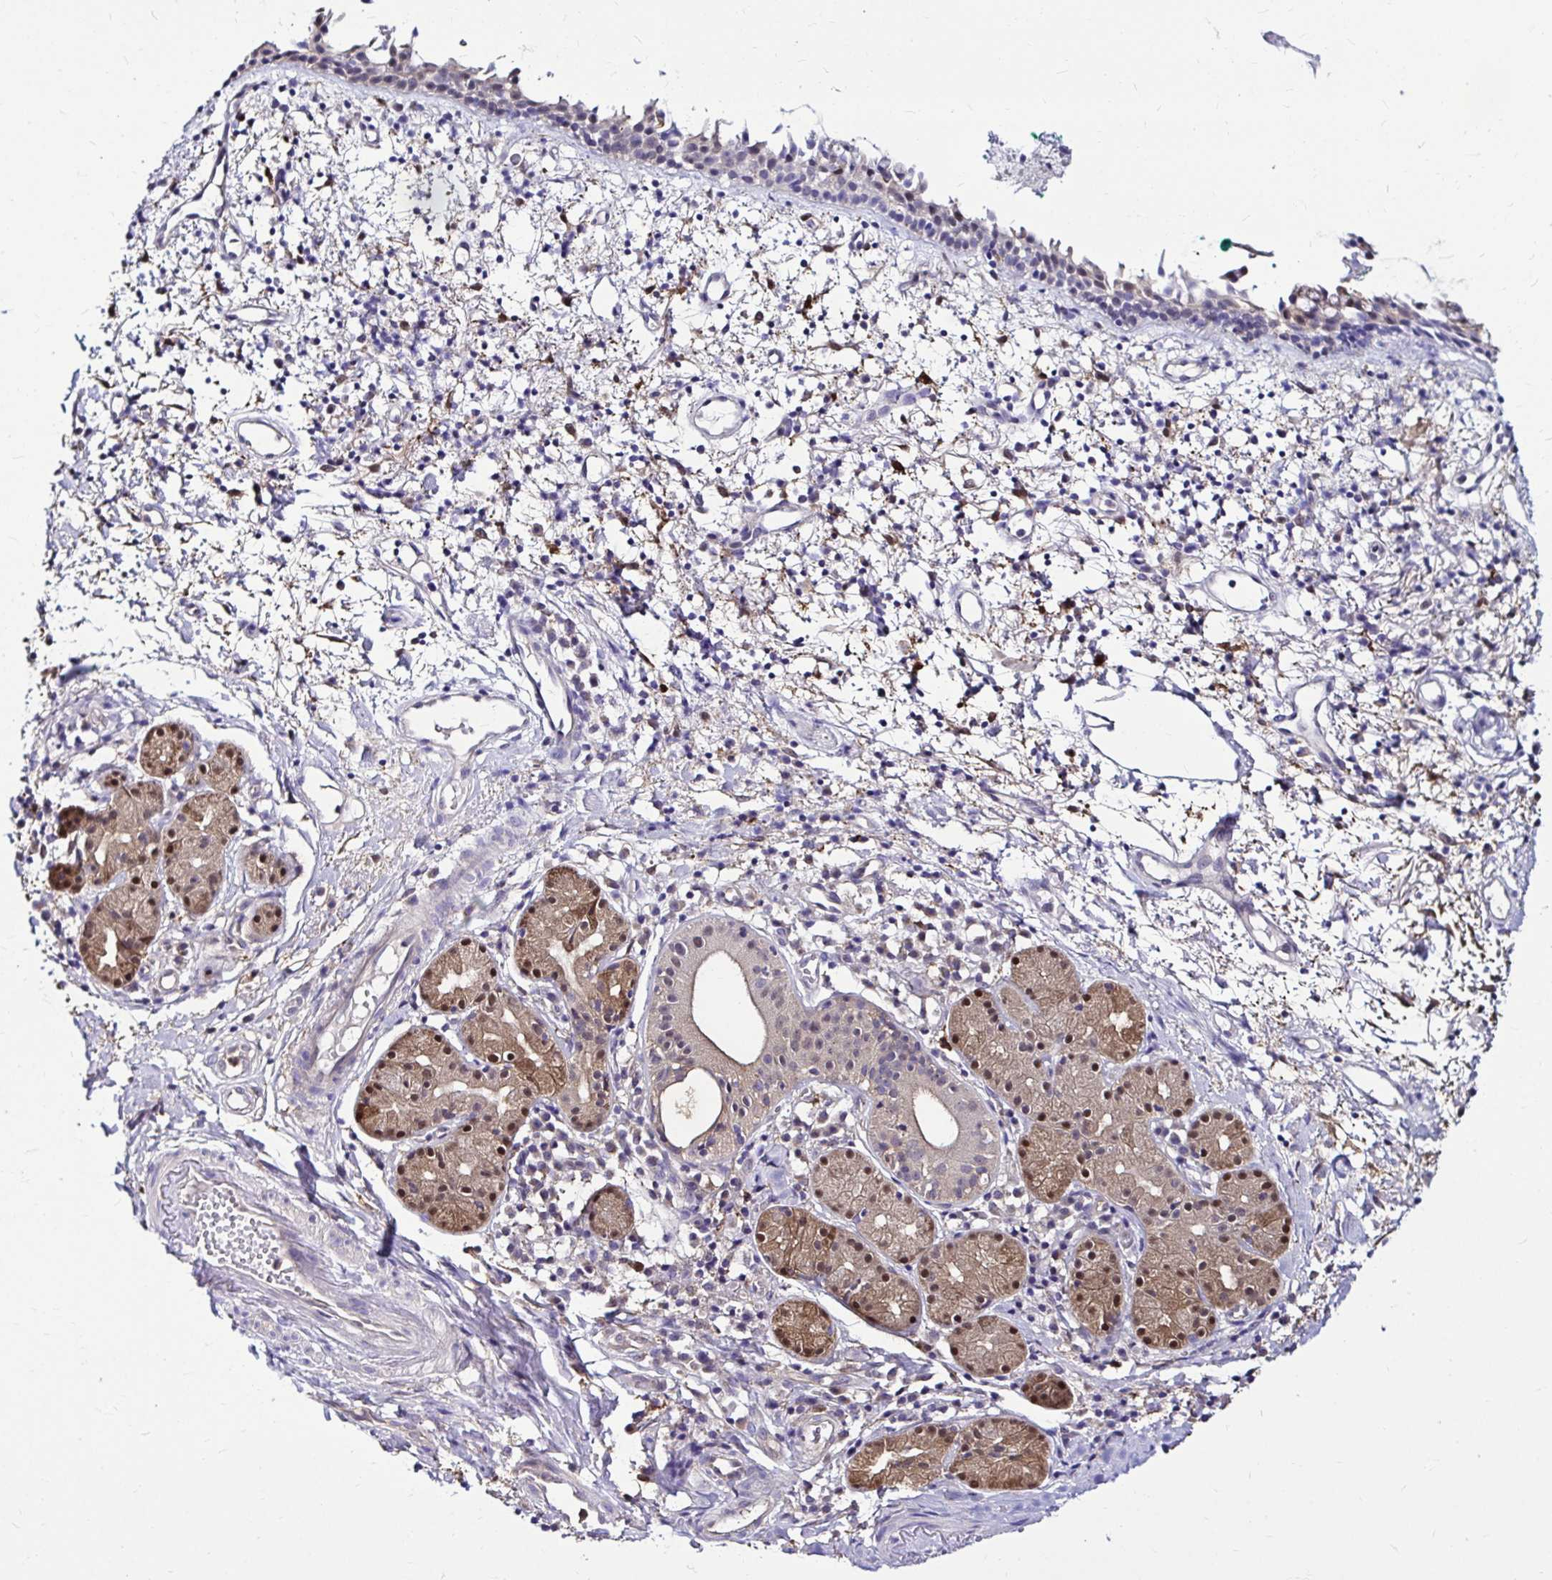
{"staining": {"intensity": "weak", "quantity": "25%-75%", "location": "cytoplasmic/membranous"}, "tissue": "nasopharynx", "cell_type": "Respiratory epithelial cells", "image_type": "normal", "snomed": [{"axis": "morphology", "description": "Normal tissue, NOS"}, {"axis": "morphology", "description": "Basal cell carcinoma"}, {"axis": "topography", "description": "Cartilage tissue"}, {"axis": "topography", "description": "Nasopharynx"}, {"axis": "topography", "description": "Oral tissue"}], "caption": "The immunohistochemical stain highlights weak cytoplasmic/membranous expression in respiratory epithelial cells of unremarkable nasopharynx.", "gene": "IDH1", "patient": {"sex": "female", "age": 77}}